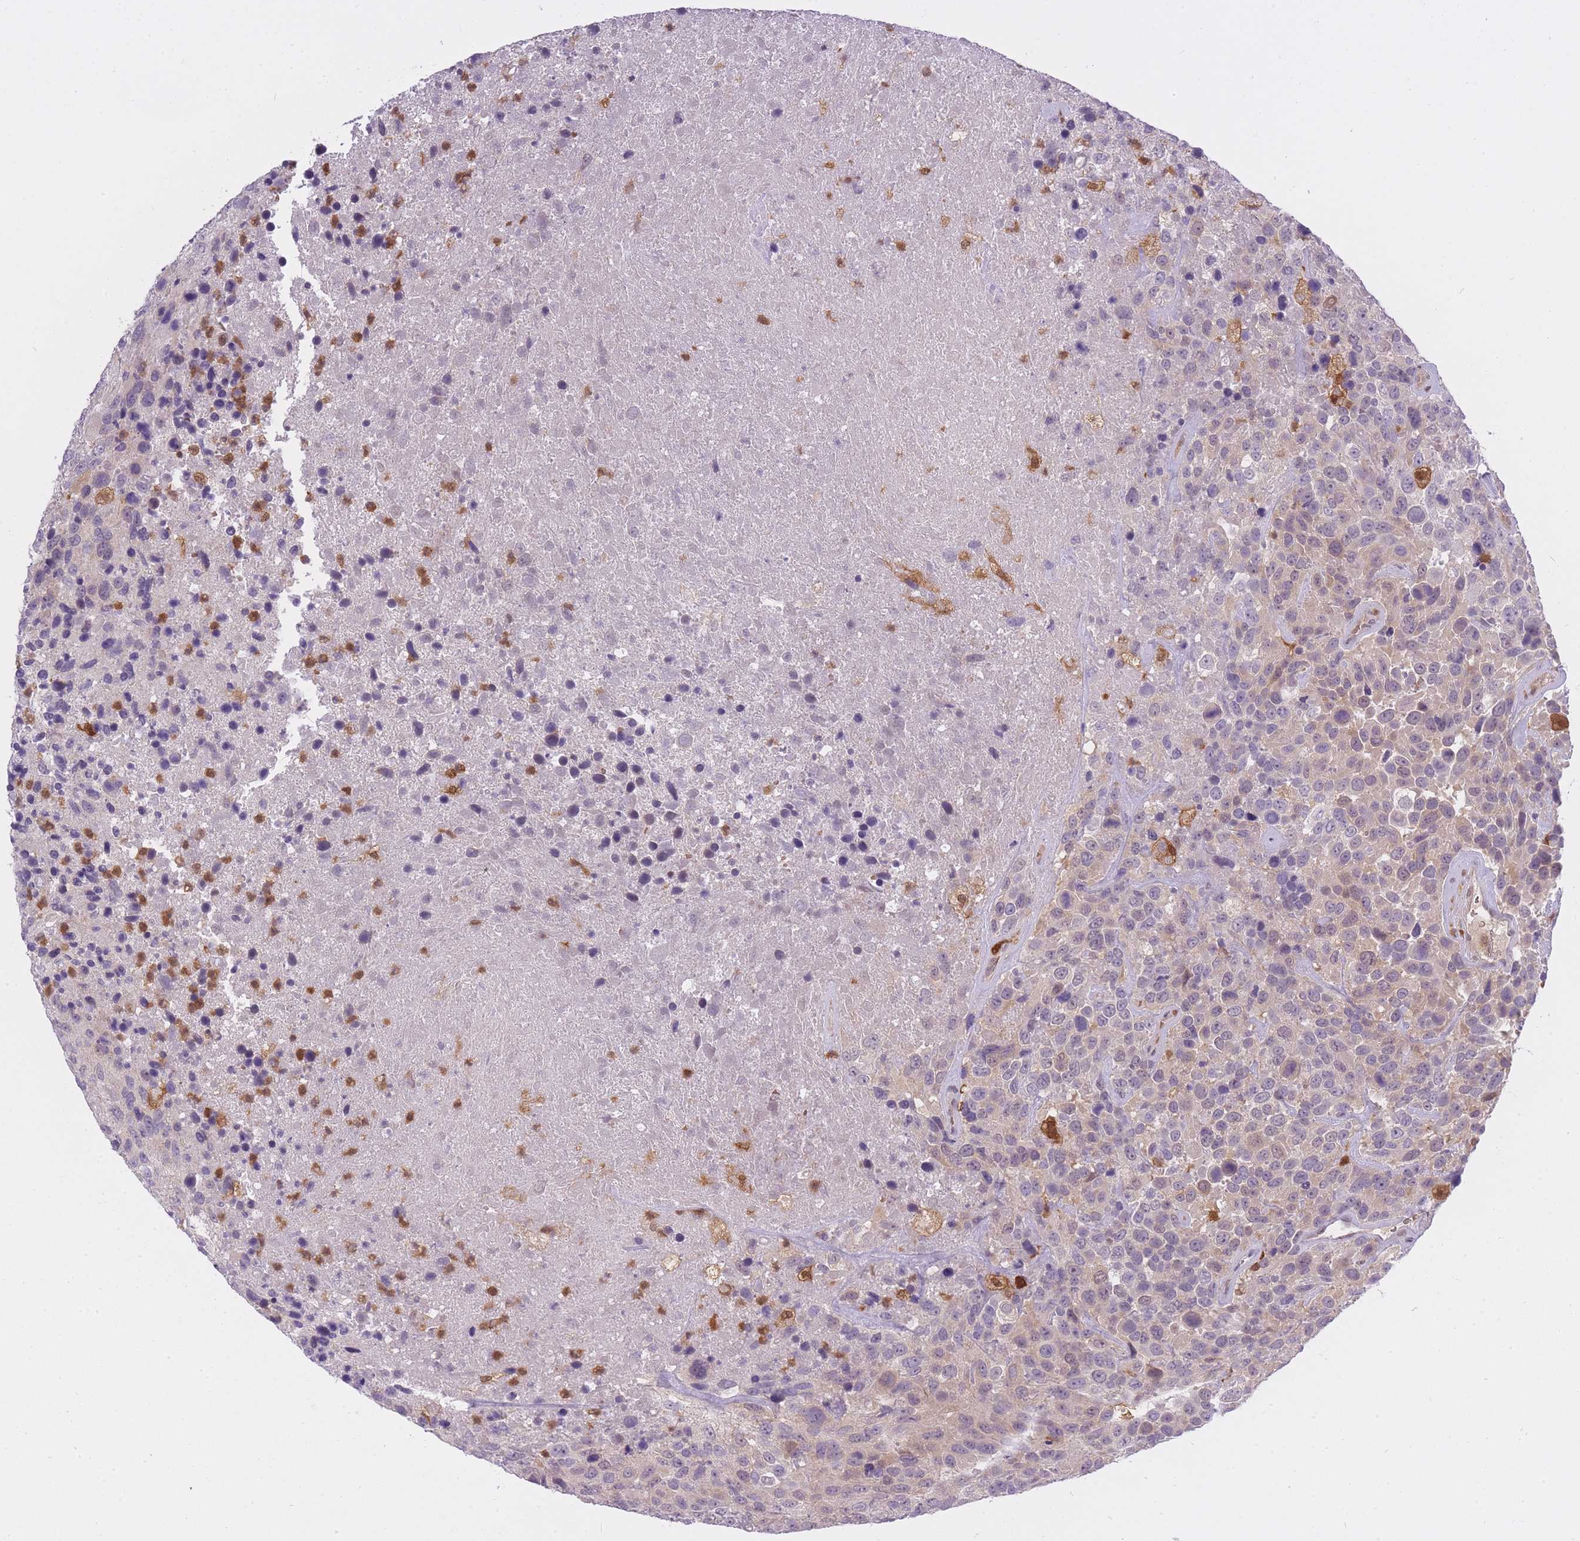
{"staining": {"intensity": "weak", "quantity": "<25%", "location": "nuclear"}, "tissue": "urothelial cancer", "cell_type": "Tumor cells", "image_type": "cancer", "snomed": [{"axis": "morphology", "description": "Urothelial carcinoma, High grade"}, {"axis": "topography", "description": "Urinary bladder"}], "caption": "There is no significant expression in tumor cells of urothelial carcinoma (high-grade). (DAB (3,3'-diaminobenzidine) IHC, high magnification).", "gene": "CXorf38", "patient": {"sex": "female", "age": 70}}